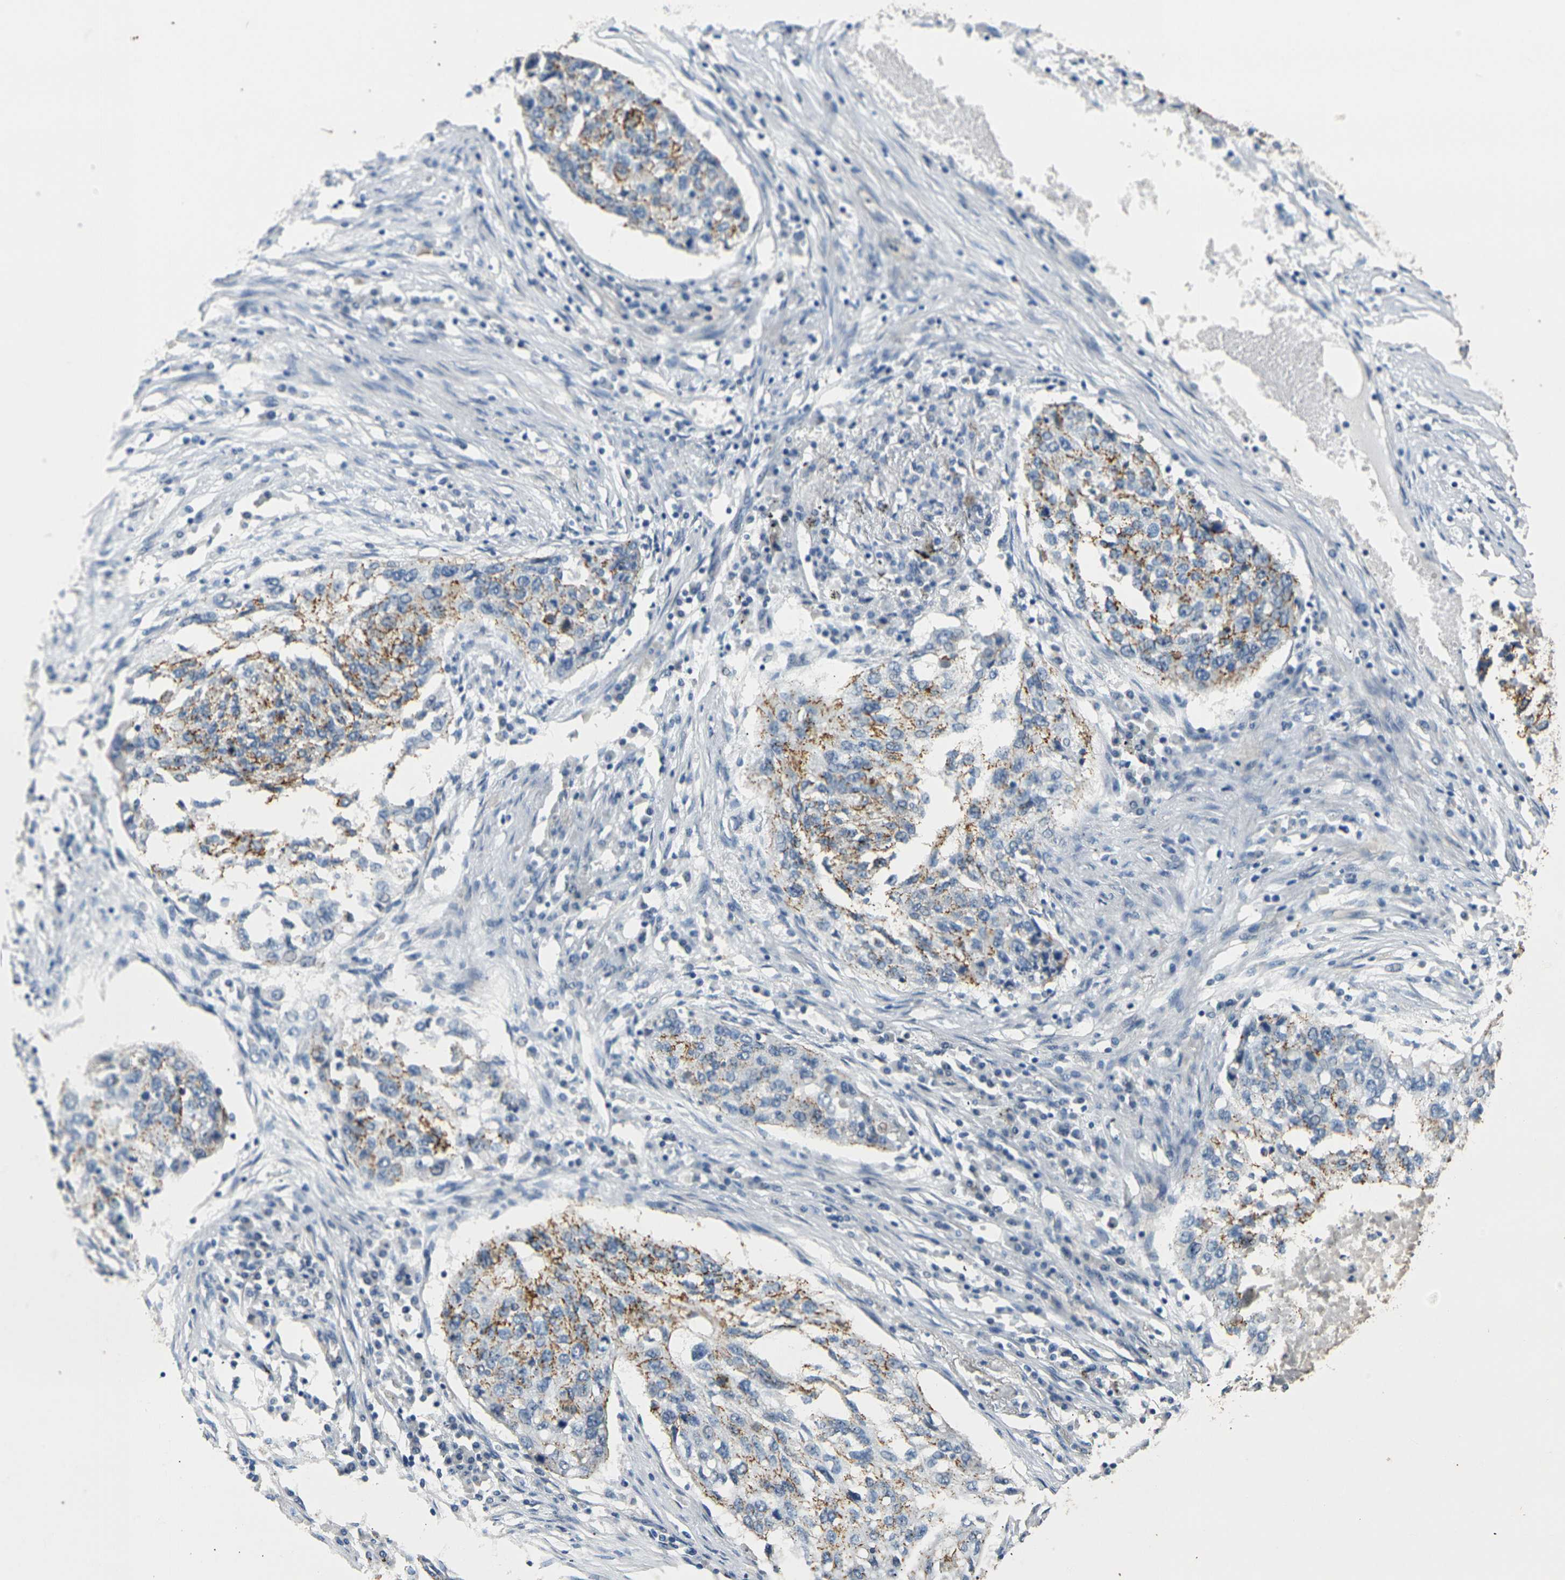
{"staining": {"intensity": "strong", "quantity": ">75%", "location": "cytoplasmic/membranous"}, "tissue": "lung cancer", "cell_type": "Tumor cells", "image_type": "cancer", "snomed": [{"axis": "morphology", "description": "Squamous cell carcinoma, NOS"}, {"axis": "topography", "description": "Lung"}], "caption": "Immunohistochemistry (DAB) staining of human lung cancer (squamous cell carcinoma) shows strong cytoplasmic/membranous protein expression in about >75% of tumor cells. The staining was performed using DAB to visualize the protein expression in brown, while the nuclei were stained in blue with hematoxylin (Magnification: 20x).", "gene": "CLDN7", "patient": {"sex": "female", "age": 63}}